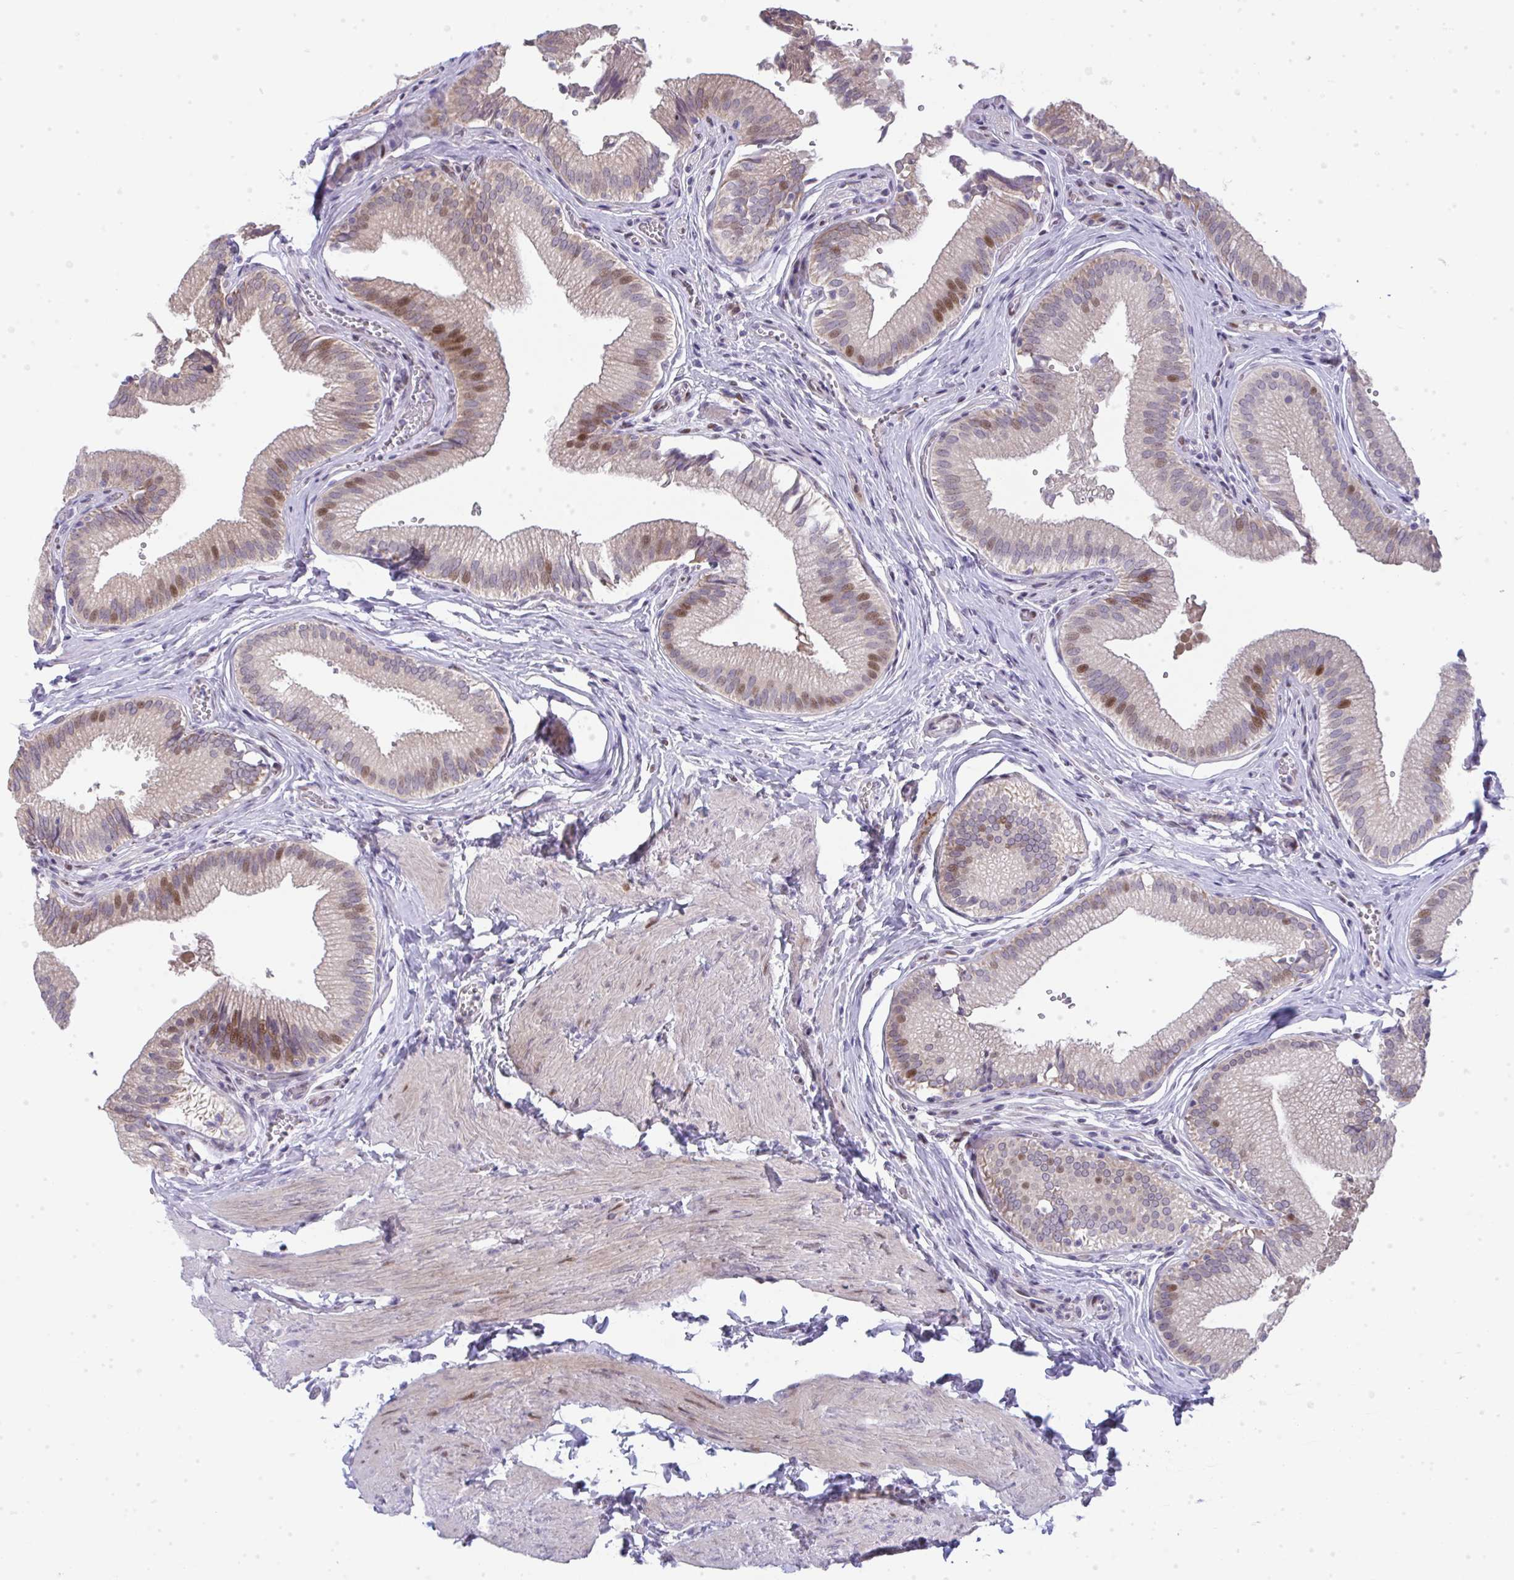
{"staining": {"intensity": "moderate", "quantity": "25%-75%", "location": "cytoplasmic/membranous,nuclear"}, "tissue": "gallbladder", "cell_type": "Glandular cells", "image_type": "normal", "snomed": [{"axis": "morphology", "description": "Normal tissue, NOS"}, {"axis": "topography", "description": "Gallbladder"}, {"axis": "topography", "description": "Peripheral nerve tissue"}], "caption": "DAB immunohistochemical staining of unremarkable human gallbladder exhibits moderate cytoplasmic/membranous,nuclear protein expression in about 25%-75% of glandular cells. The staining was performed using DAB to visualize the protein expression in brown, while the nuclei were stained in blue with hematoxylin (Magnification: 20x).", "gene": "GALNT16", "patient": {"sex": "male", "age": 17}}